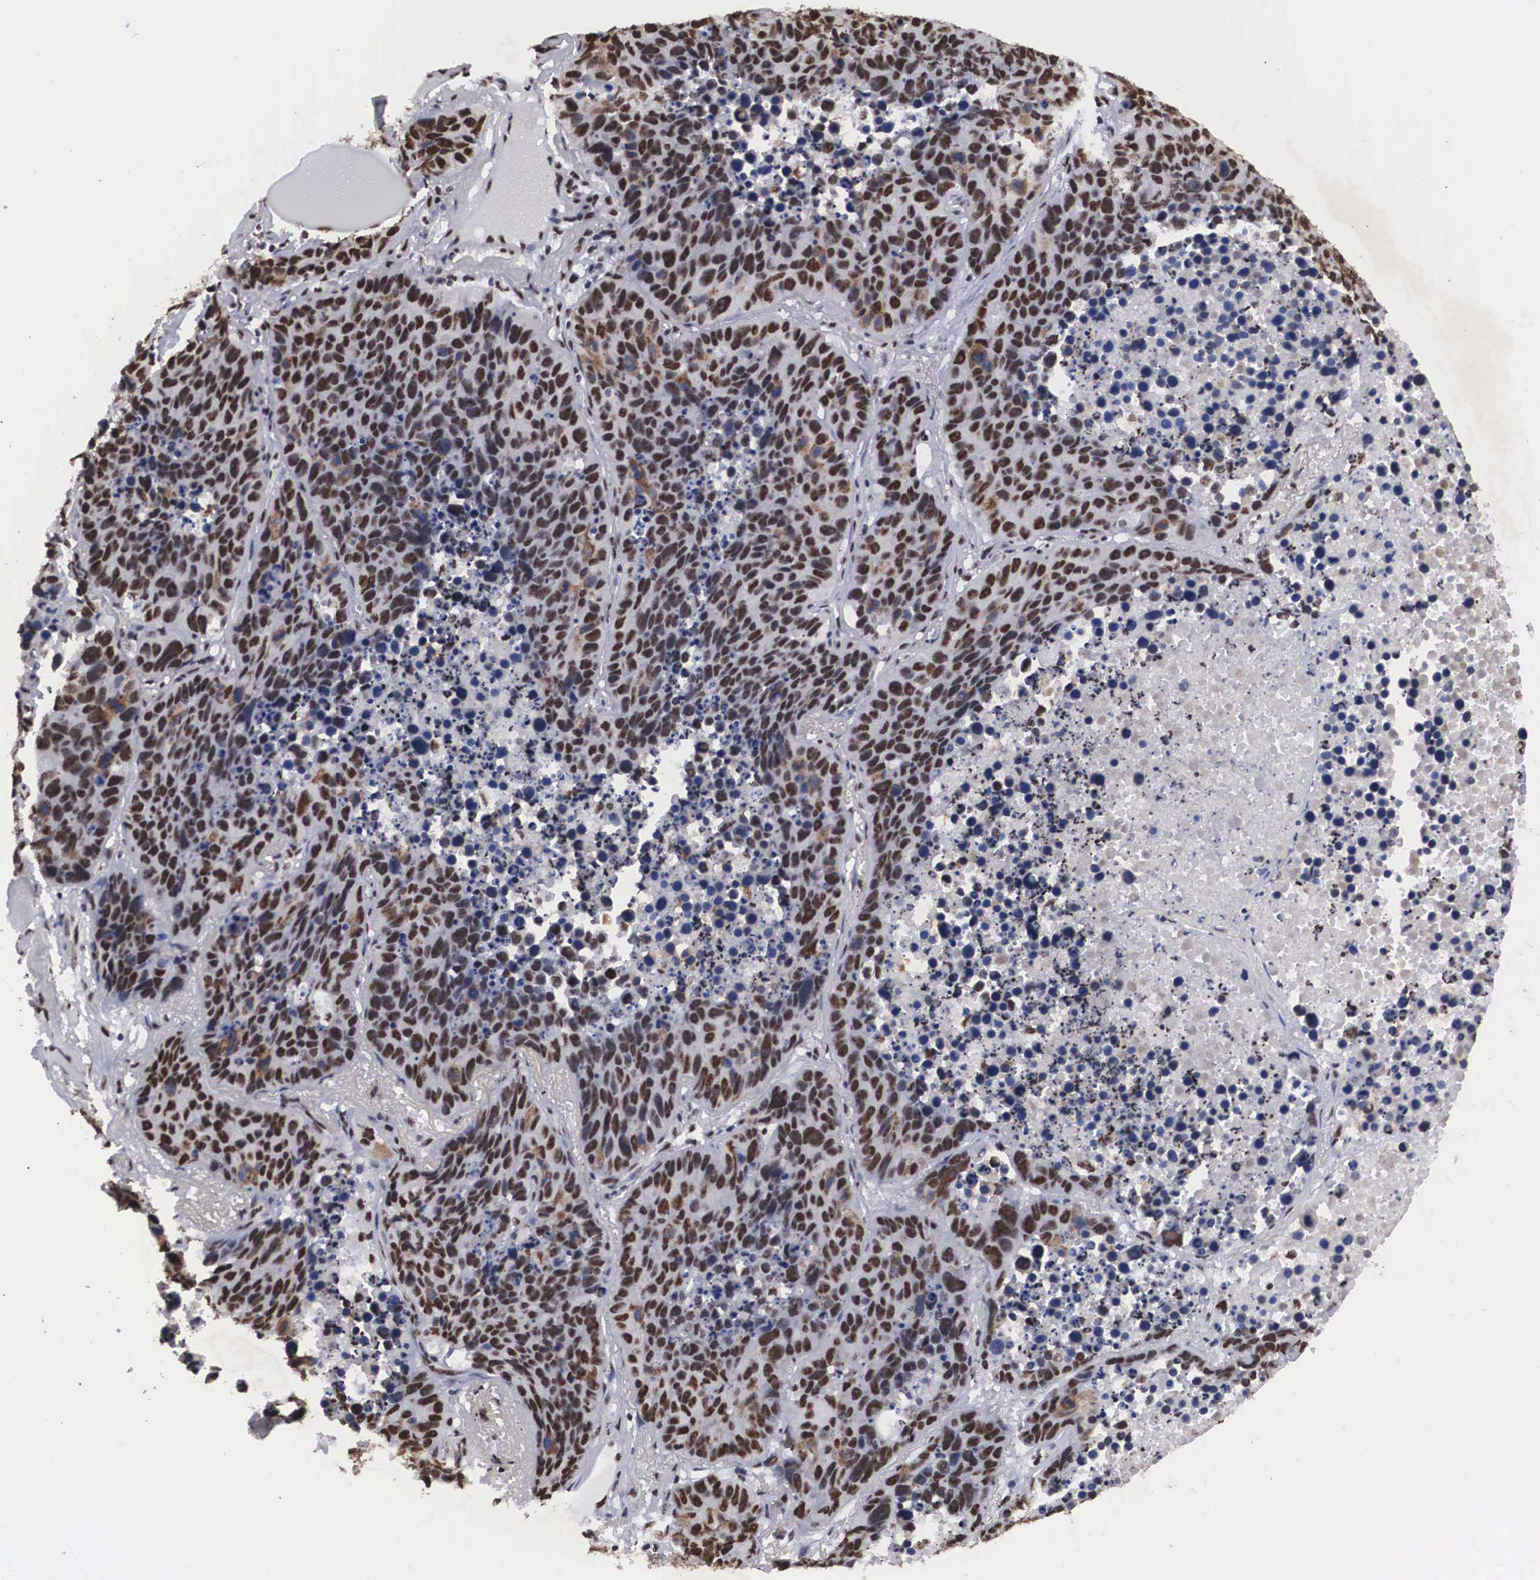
{"staining": {"intensity": "strong", "quantity": ">75%", "location": "nuclear"}, "tissue": "lung cancer", "cell_type": "Tumor cells", "image_type": "cancer", "snomed": [{"axis": "morphology", "description": "Carcinoid, malignant, NOS"}, {"axis": "topography", "description": "Lung"}], "caption": "The immunohistochemical stain highlights strong nuclear expression in tumor cells of lung carcinoid (malignant) tissue.", "gene": "ACIN1", "patient": {"sex": "male", "age": 60}}